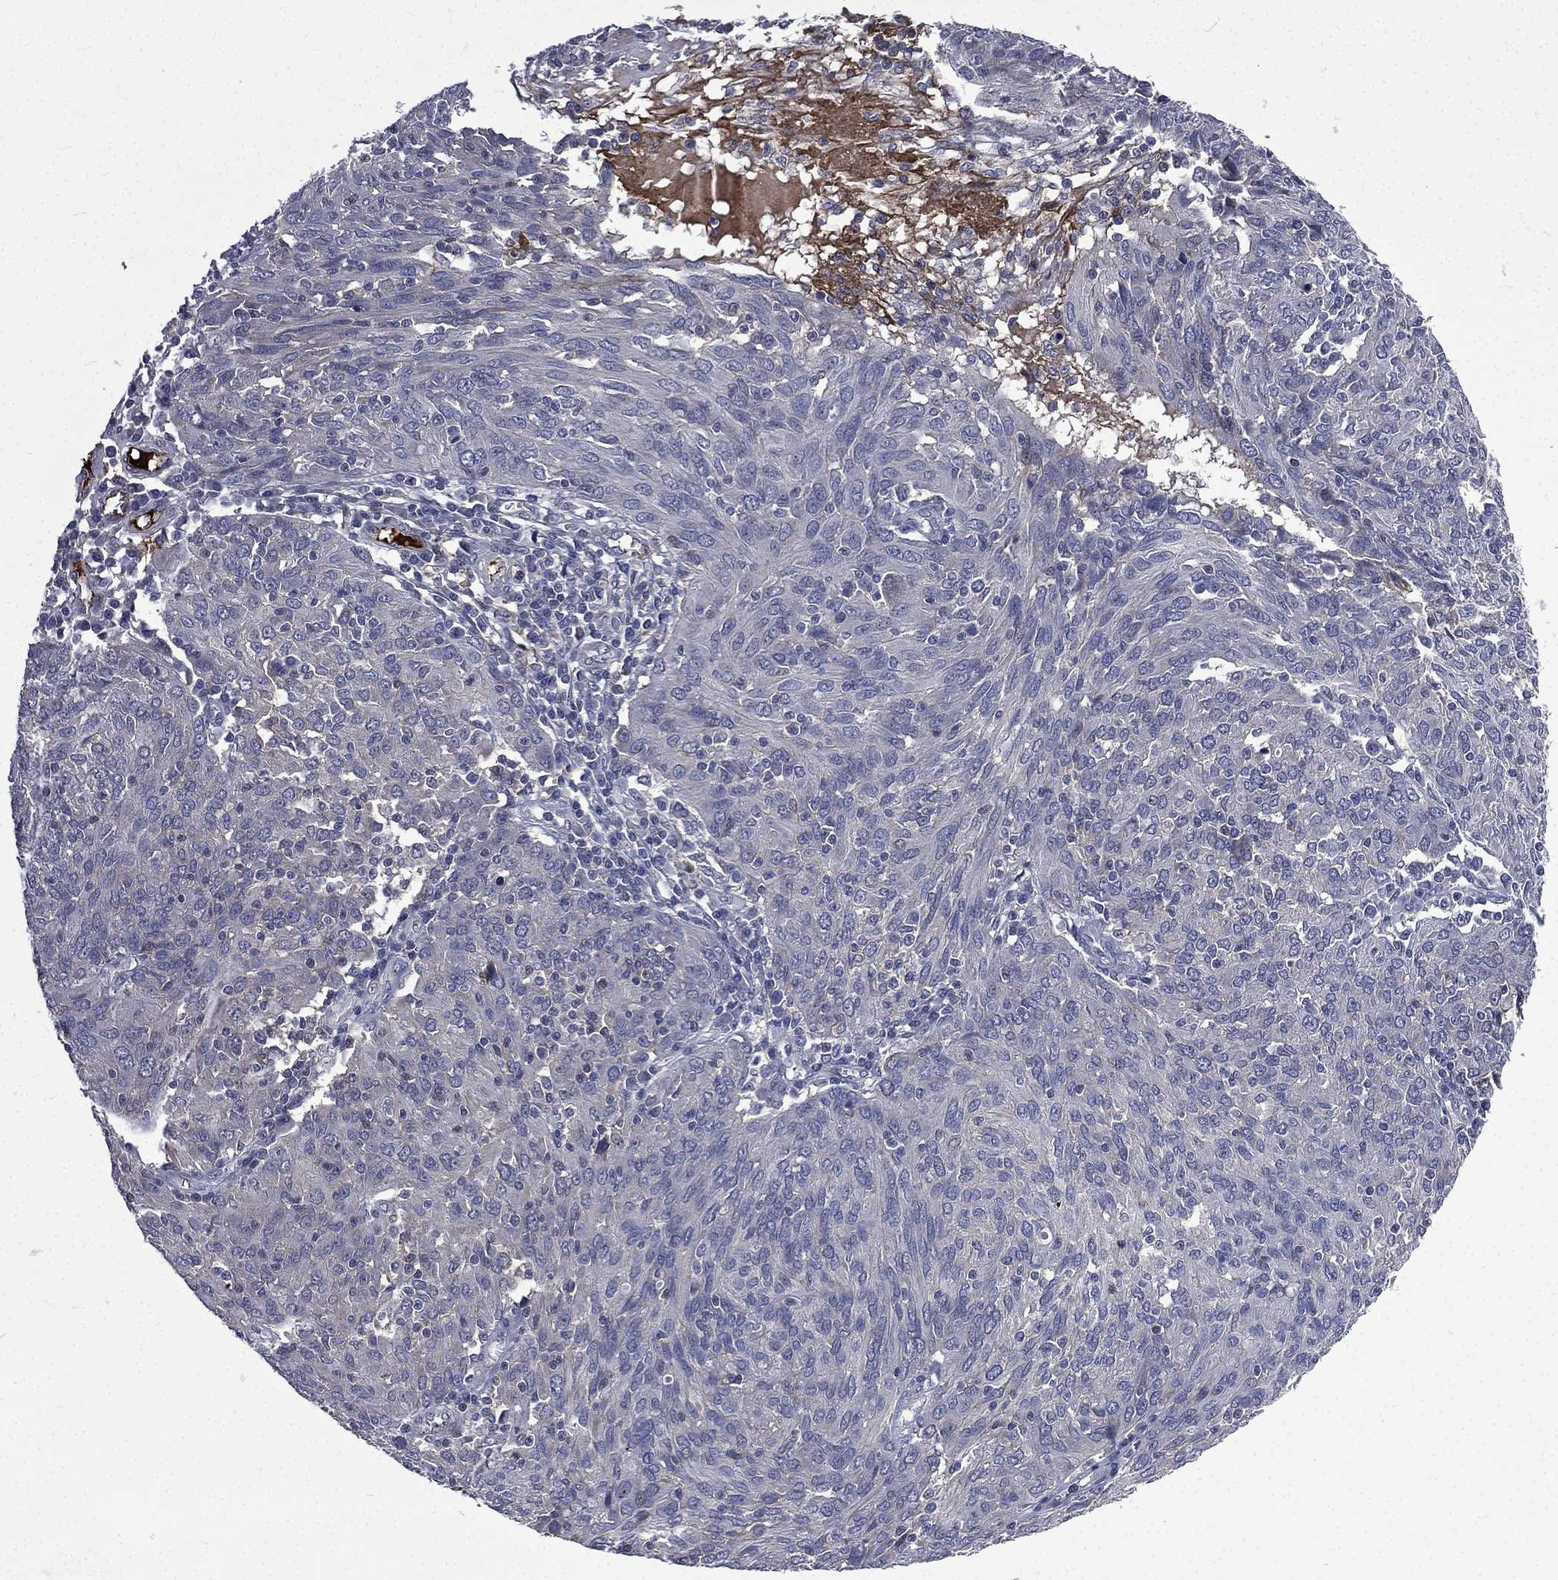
{"staining": {"intensity": "negative", "quantity": "none", "location": "none"}, "tissue": "ovarian cancer", "cell_type": "Tumor cells", "image_type": "cancer", "snomed": [{"axis": "morphology", "description": "Carcinoma, endometroid"}, {"axis": "topography", "description": "Ovary"}], "caption": "The immunohistochemistry image has no significant expression in tumor cells of ovarian cancer tissue.", "gene": "FGG", "patient": {"sex": "female", "age": 50}}